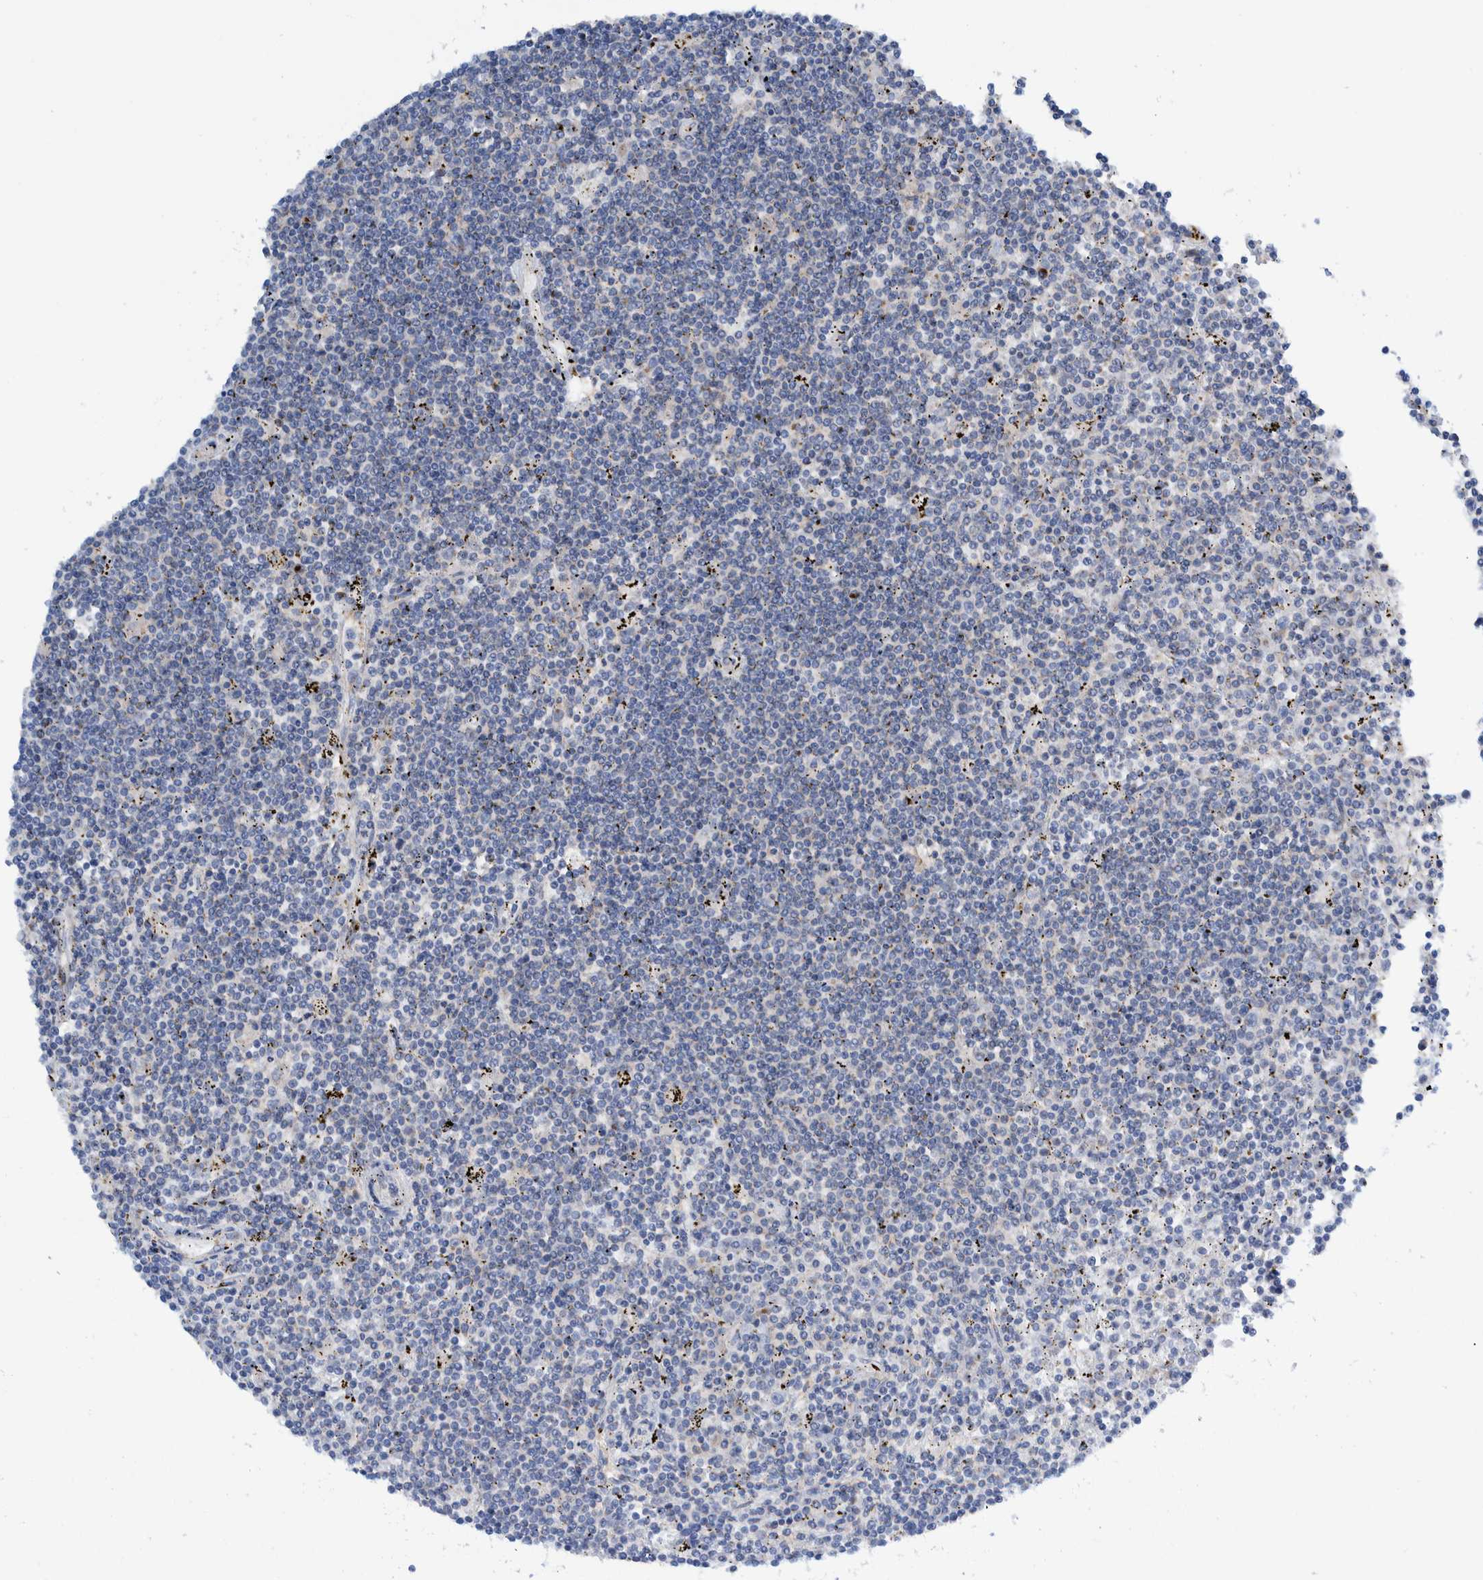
{"staining": {"intensity": "negative", "quantity": "none", "location": "none"}, "tissue": "lymphoma", "cell_type": "Tumor cells", "image_type": "cancer", "snomed": [{"axis": "morphology", "description": "Malignant lymphoma, non-Hodgkin's type, Low grade"}, {"axis": "topography", "description": "Spleen"}], "caption": "This is a histopathology image of immunohistochemistry staining of lymphoma, which shows no expression in tumor cells.", "gene": "TRIM58", "patient": {"sex": "male", "age": 76}}